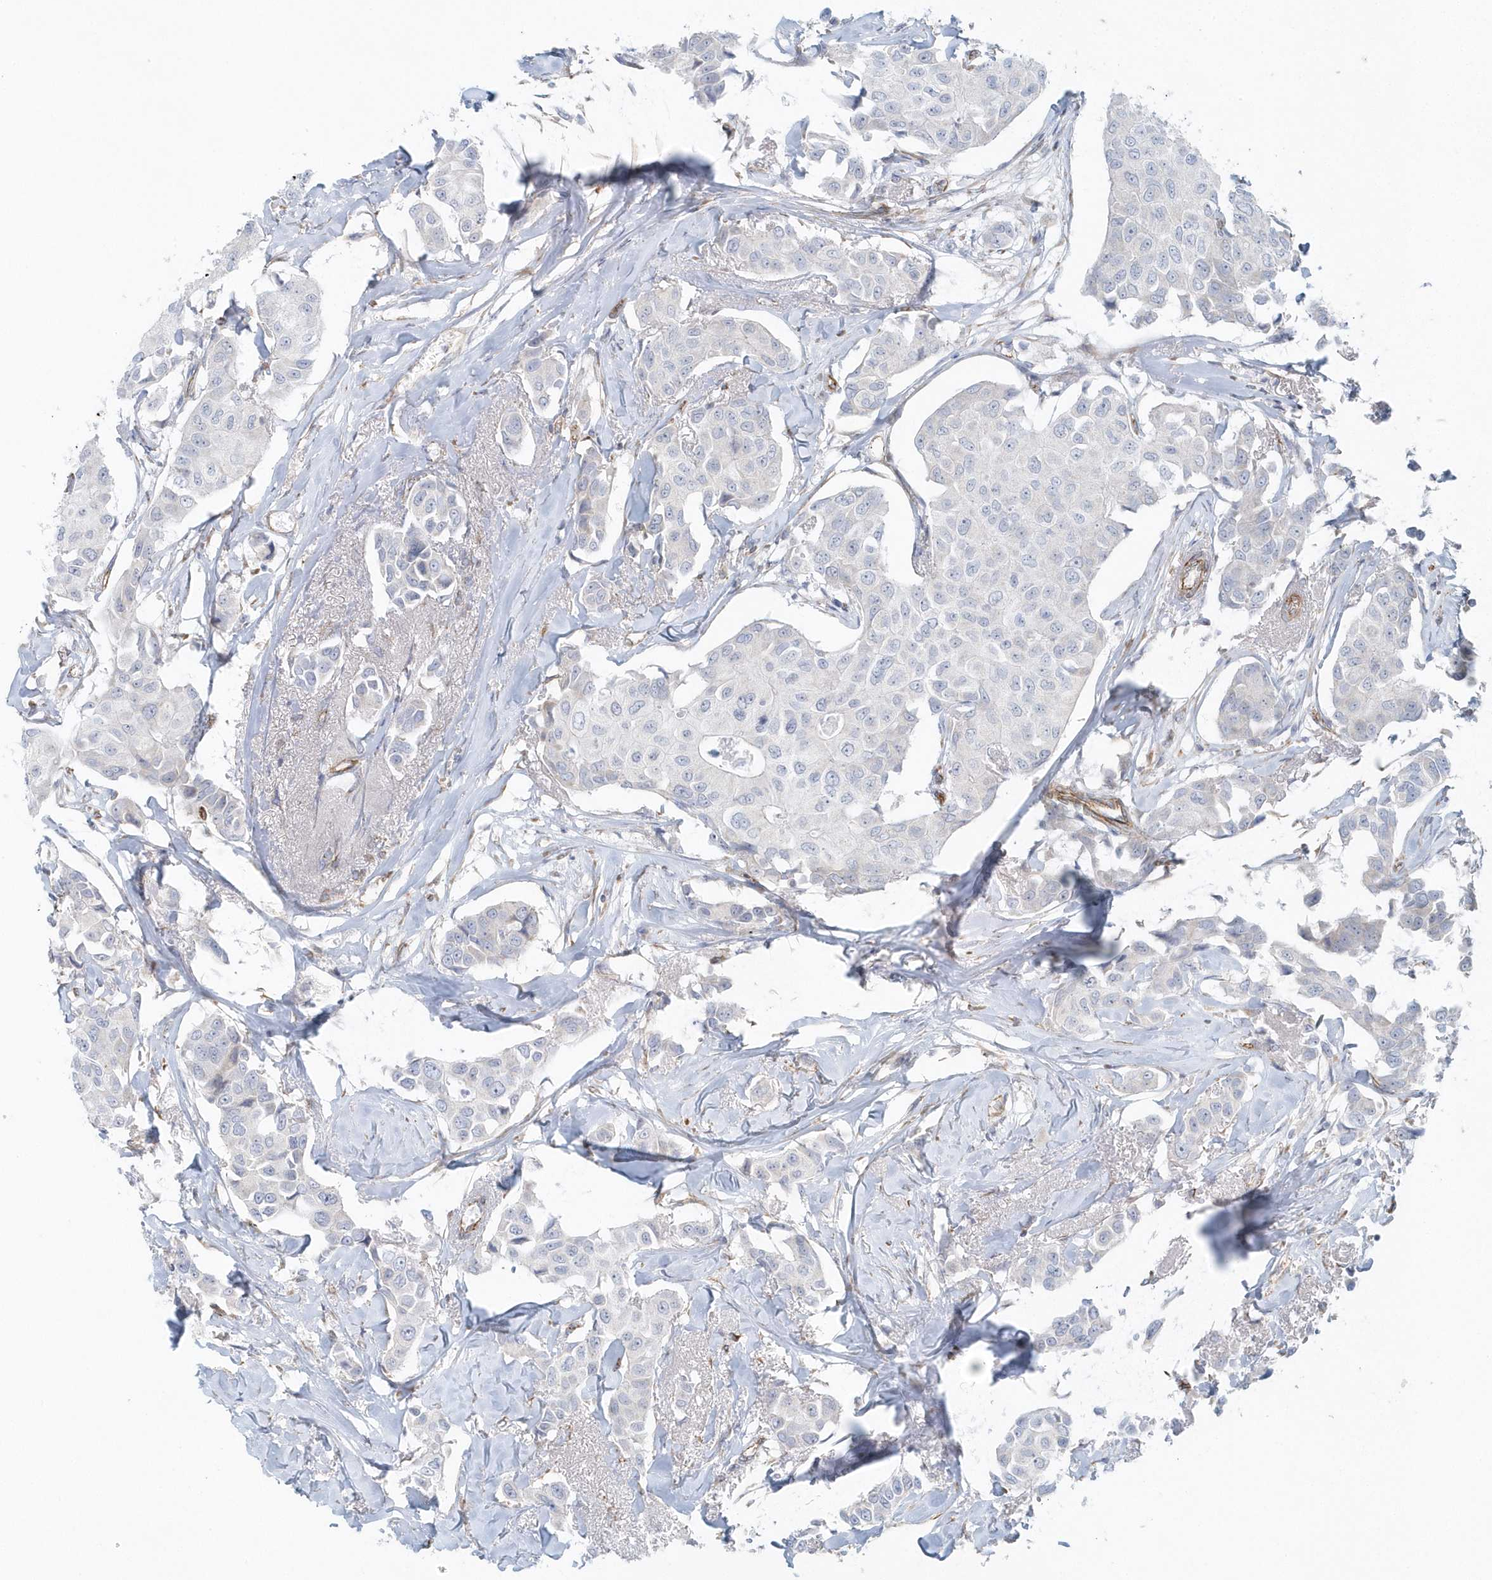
{"staining": {"intensity": "negative", "quantity": "none", "location": "none"}, "tissue": "breast cancer", "cell_type": "Tumor cells", "image_type": "cancer", "snomed": [{"axis": "morphology", "description": "Duct carcinoma"}, {"axis": "topography", "description": "Breast"}], "caption": "A high-resolution micrograph shows immunohistochemistry staining of breast cancer (invasive ductal carcinoma), which reveals no significant positivity in tumor cells.", "gene": "GPR152", "patient": {"sex": "female", "age": 80}}